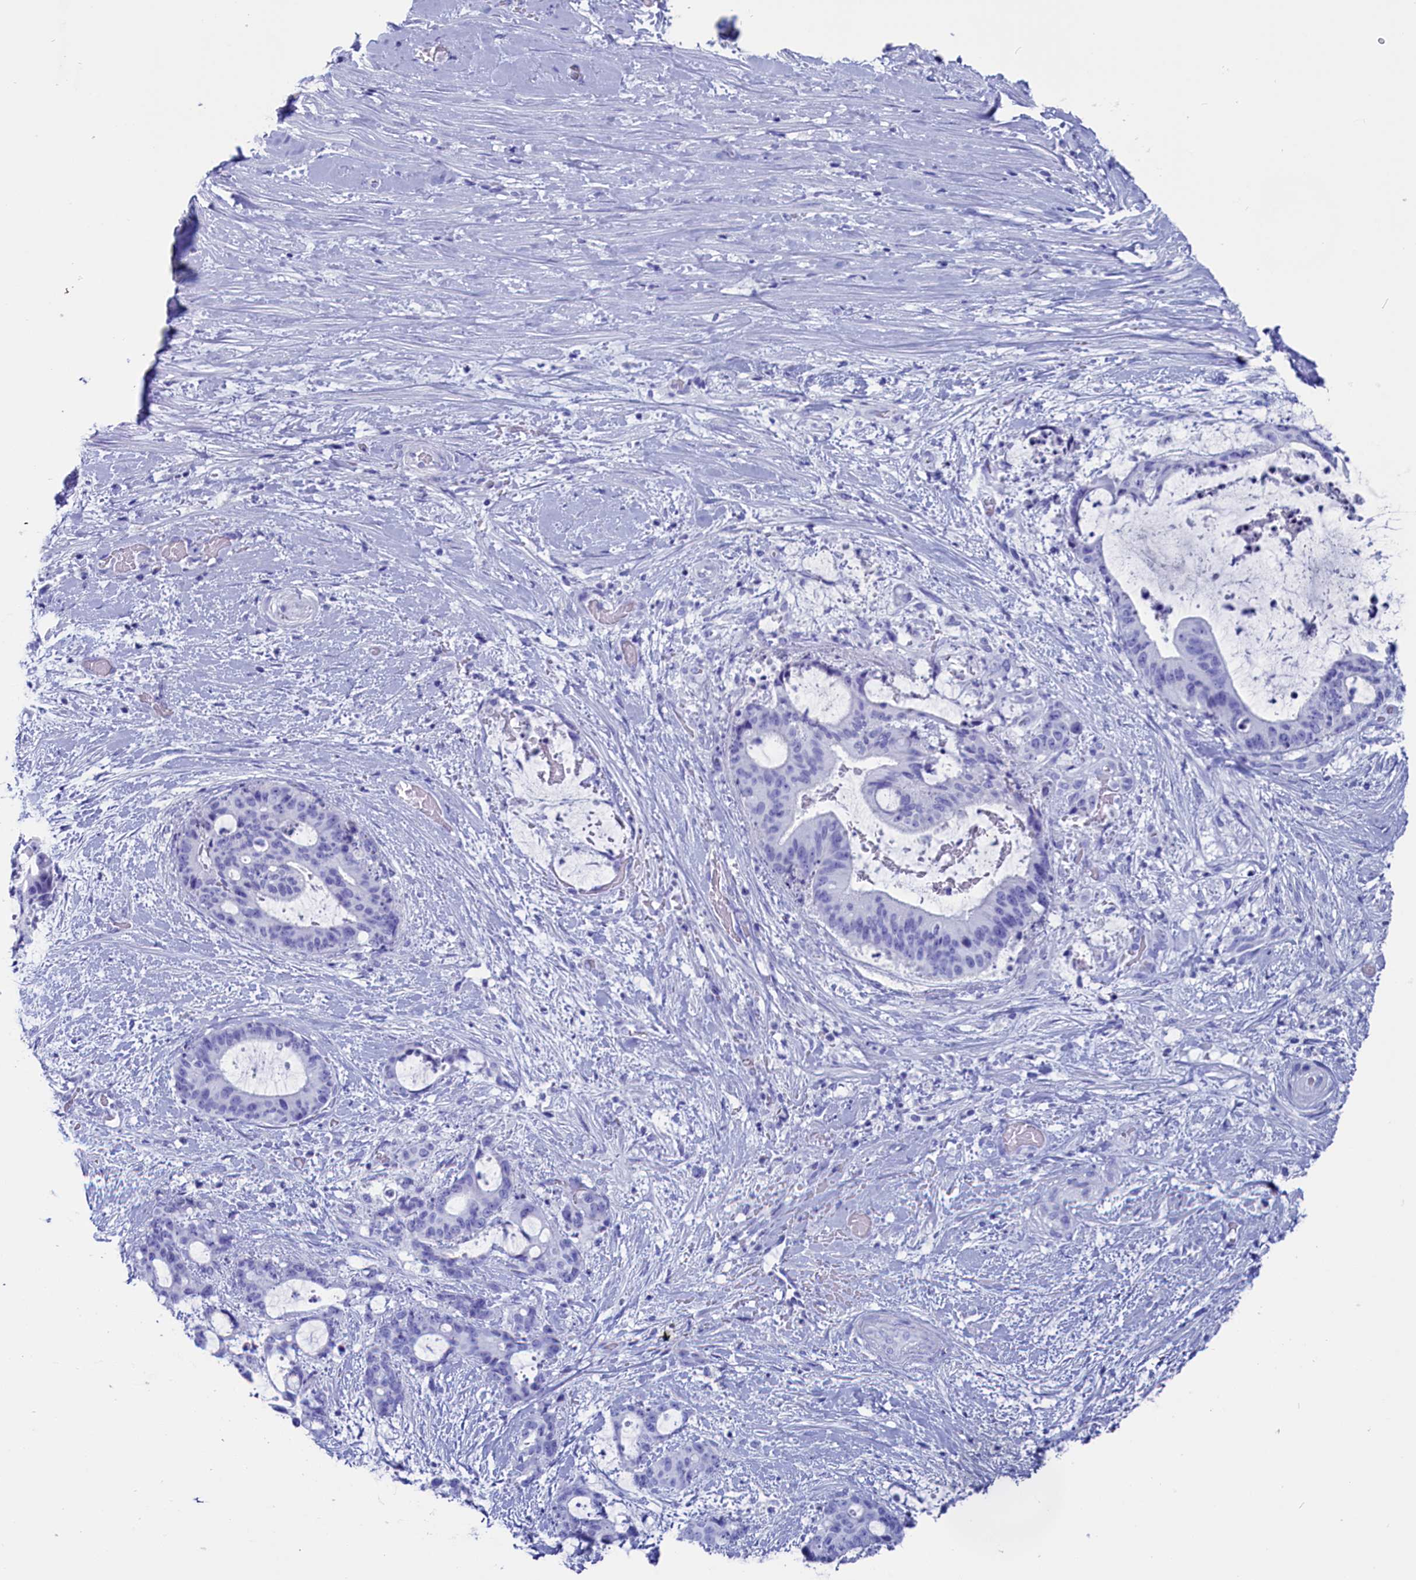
{"staining": {"intensity": "negative", "quantity": "none", "location": "none"}, "tissue": "liver cancer", "cell_type": "Tumor cells", "image_type": "cancer", "snomed": [{"axis": "morphology", "description": "Normal tissue, NOS"}, {"axis": "morphology", "description": "Cholangiocarcinoma"}, {"axis": "topography", "description": "Liver"}, {"axis": "topography", "description": "Peripheral nerve tissue"}], "caption": "Immunohistochemistry histopathology image of human liver cancer stained for a protein (brown), which reveals no positivity in tumor cells. (DAB (3,3'-diaminobenzidine) immunohistochemistry visualized using brightfield microscopy, high magnification).", "gene": "ANKRD29", "patient": {"sex": "female", "age": 73}}